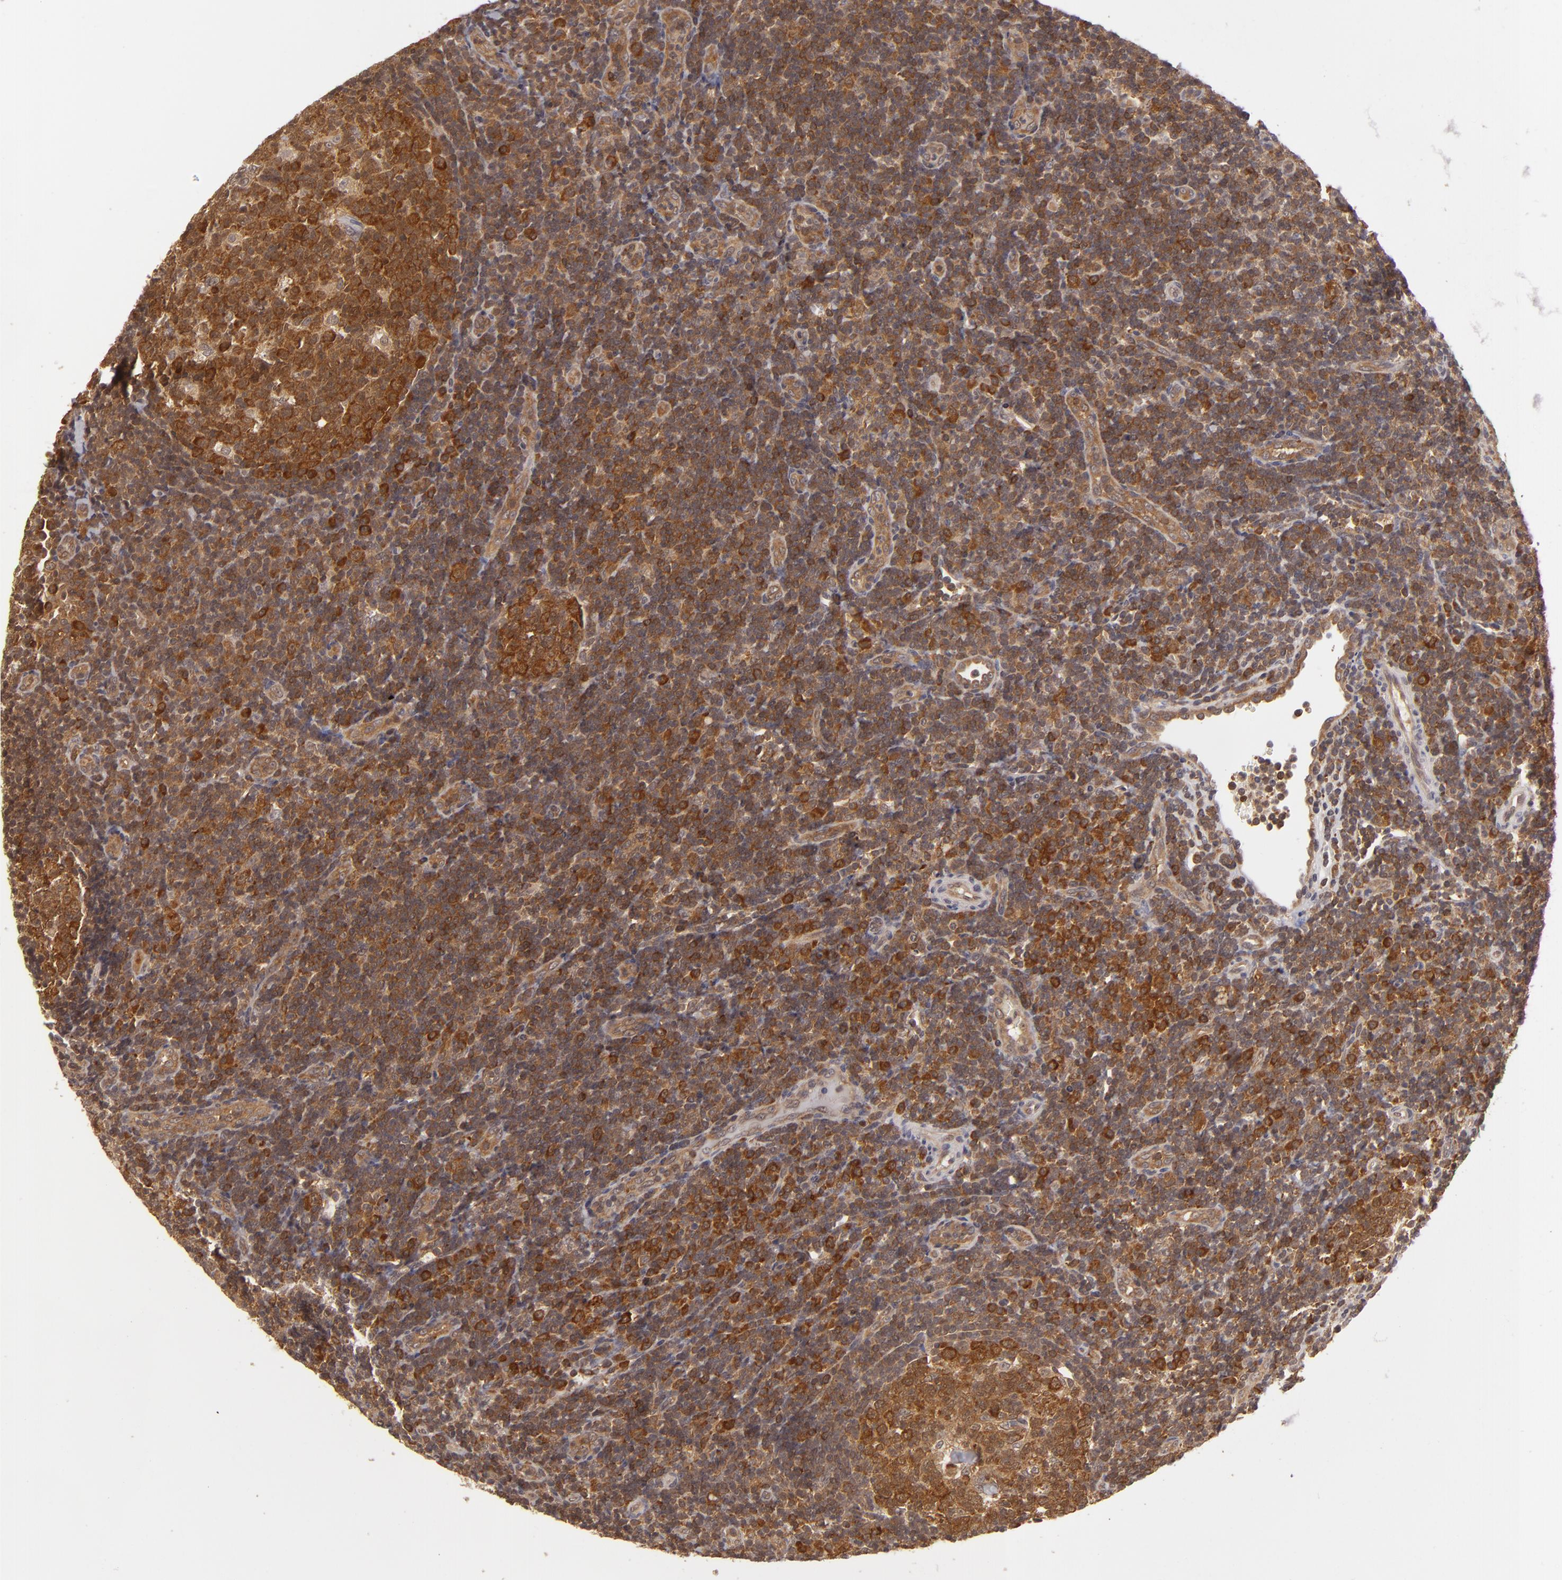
{"staining": {"intensity": "strong", "quantity": ">75%", "location": "cytoplasmic/membranous"}, "tissue": "tonsil", "cell_type": "Germinal center cells", "image_type": "normal", "snomed": [{"axis": "morphology", "description": "Normal tissue, NOS"}, {"axis": "topography", "description": "Tonsil"}], "caption": "Immunohistochemical staining of unremarkable human tonsil displays >75% levels of strong cytoplasmic/membranous protein expression in approximately >75% of germinal center cells. Using DAB (brown) and hematoxylin (blue) stains, captured at high magnification using brightfield microscopy.", "gene": "MAPK3", "patient": {"sex": "female", "age": 40}}